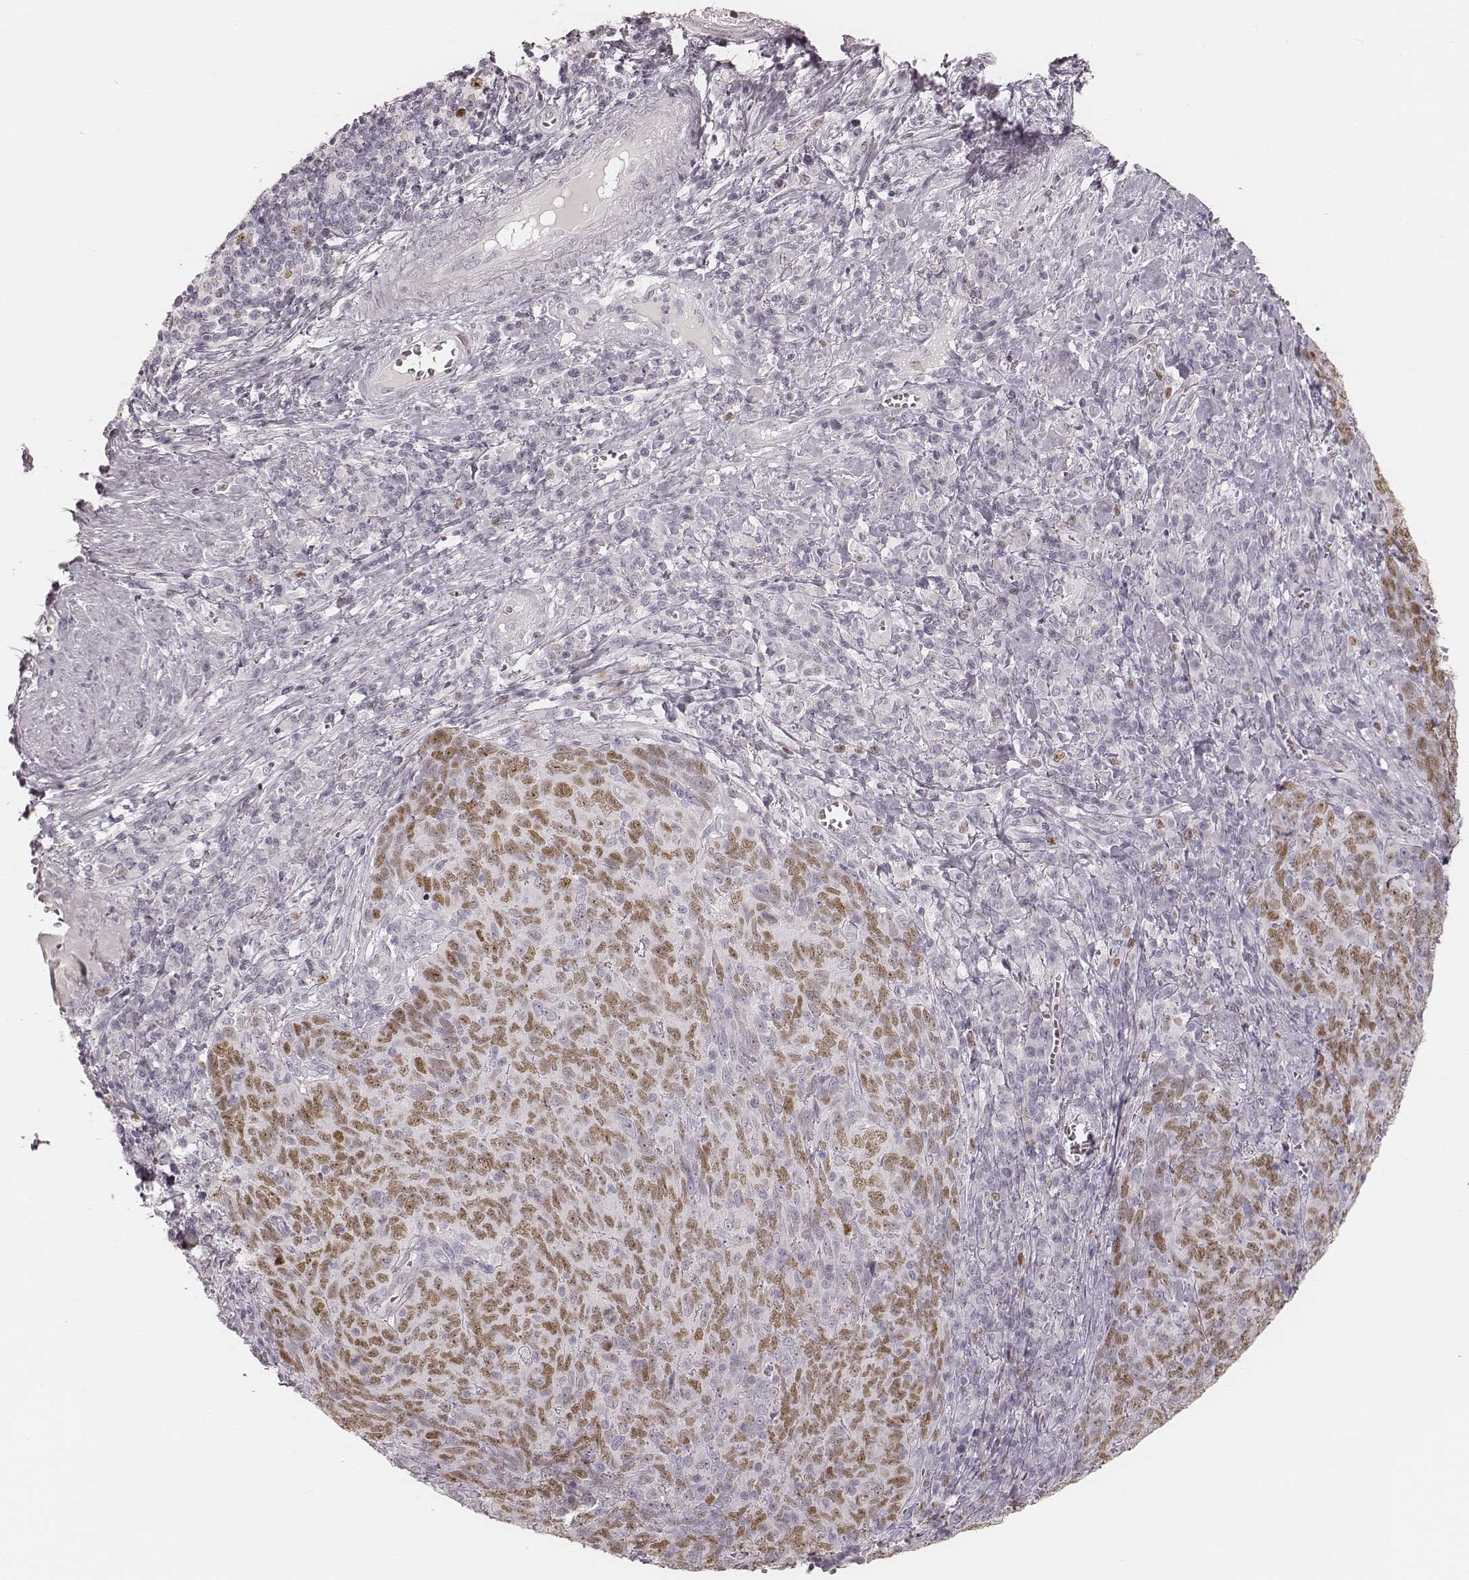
{"staining": {"intensity": "moderate", "quantity": ">75%", "location": "nuclear"}, "tissue": "skin cancer", "cell_type": "Tumor cells", "image_type": "cancer", "snomed": [{"axis": "morphology", "description": "Squamous cell carcinoma, NOS"}, {"axis": "topography", "description": "Skin"}, {"axis": "topography", "description": "Anal"}], "caption": "This is a photomicrograph of immunohistochemistry staining of skin squamous cell carcinoma, which shows moderate expression in the nuclear of tumor cells.", "gene": "TEX37", "patient": {"sex": "female", "age": 51}}